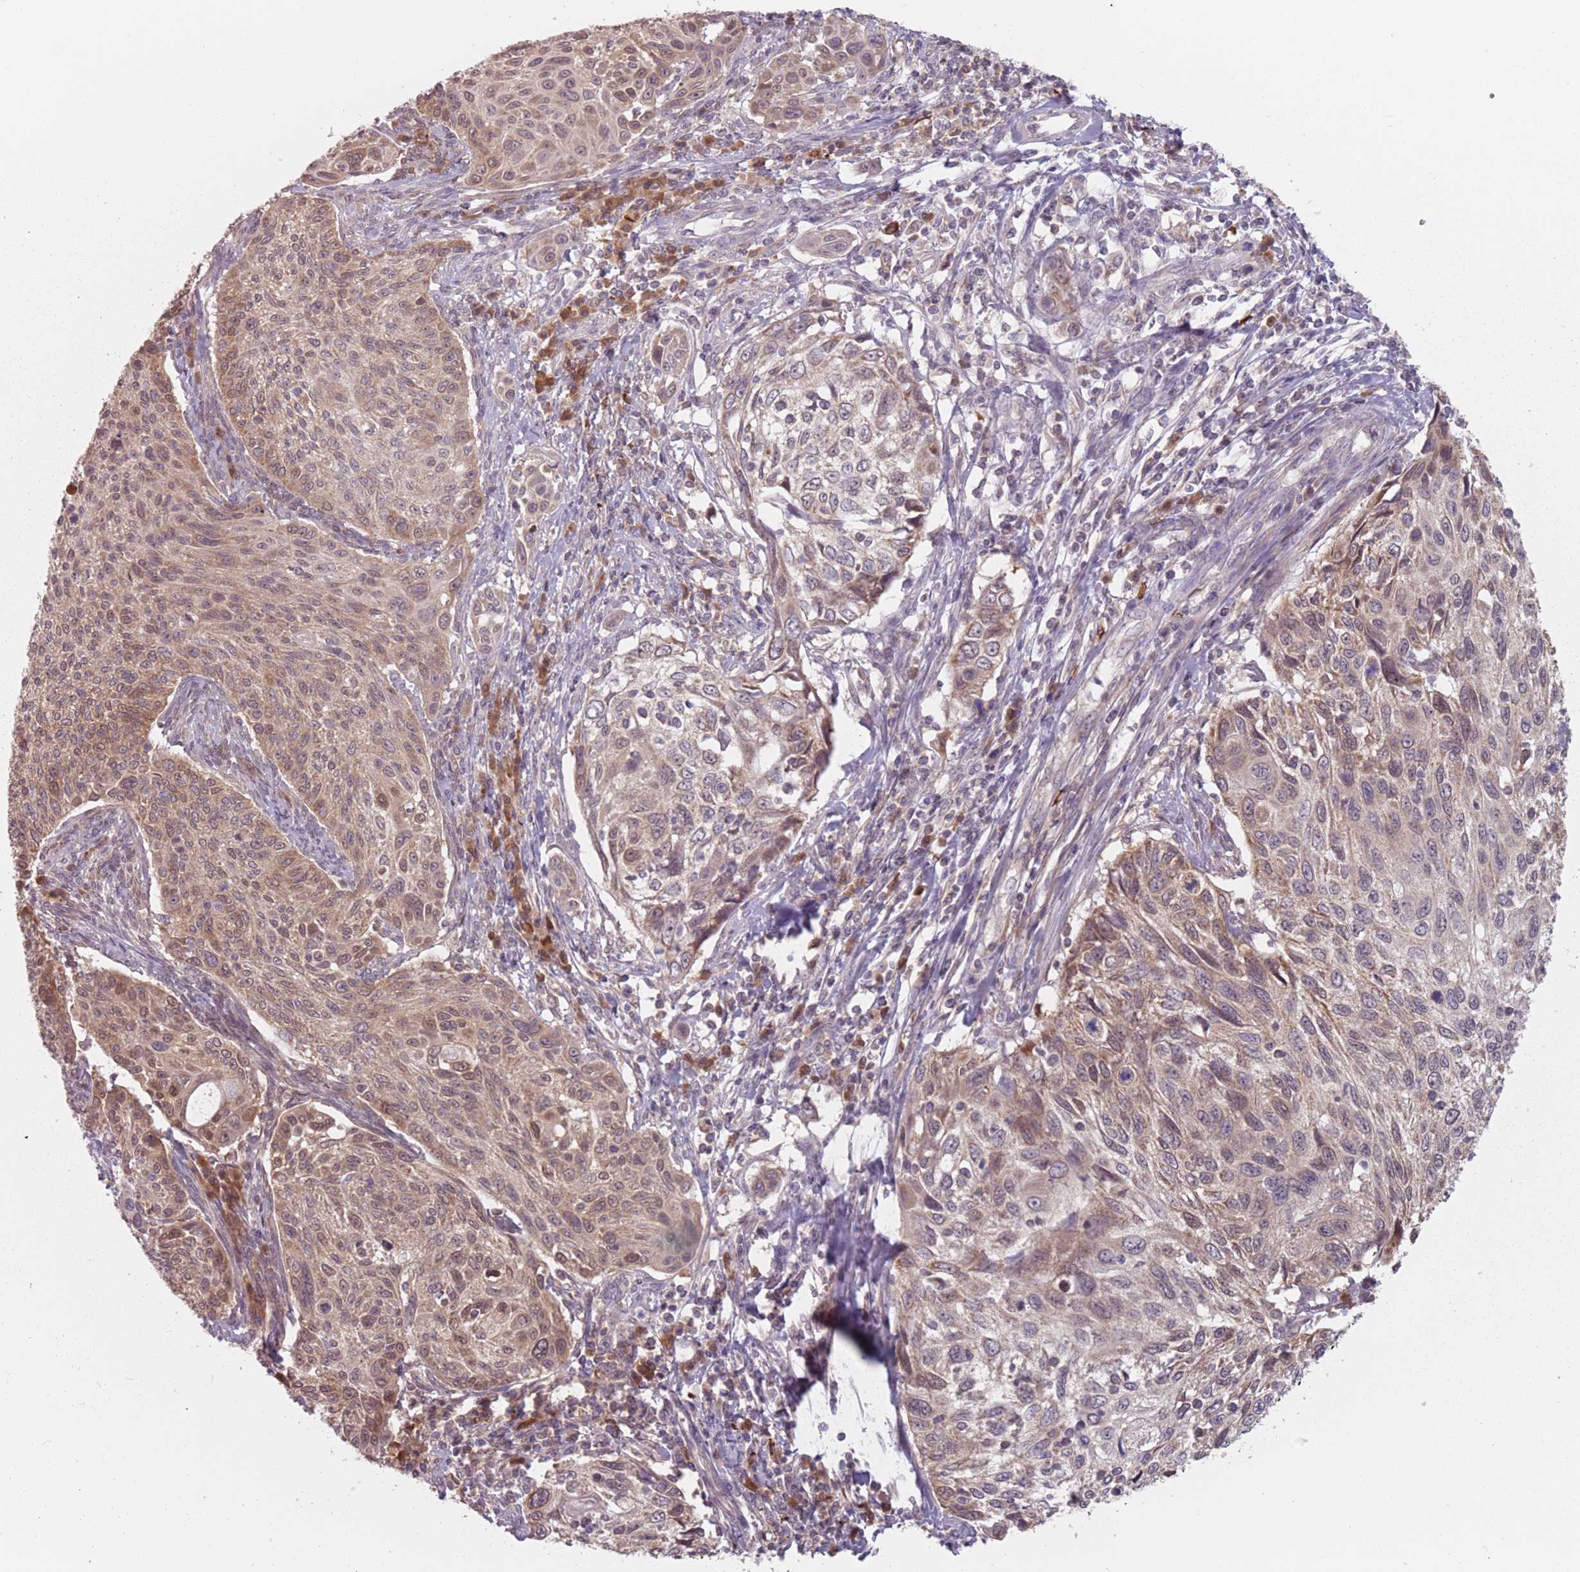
{"staining": {"intensity": "weak", "quantity": "25%-75%", "location": "cytoplasmic/membranous,nuclear"}, "tissue": "cervical cancer", "cell_type": "Tumor cells", "image_type": "cancer", "snomed": [{"axis": "morphology", "description": "Squamous cell carcinoma, NOS"}, {"axis": "topography", "description": "Cervix"}], "caption": "Immunohistochemistry staining of squamous cell carcinoma (cervical), which demonstrates low levels of weak cytoplasmic/membranous and nuclear staining in about 25%-75% of tumor cells indicating weak cytoplasmic/membranous and nuclear protein staining. The staining was performed using DAB (brown) for protein detection and nuclei were counterstained in hematoxylin (blue).", "gene": "NAXE", "patient": {"sex": "female", "age": 70}}